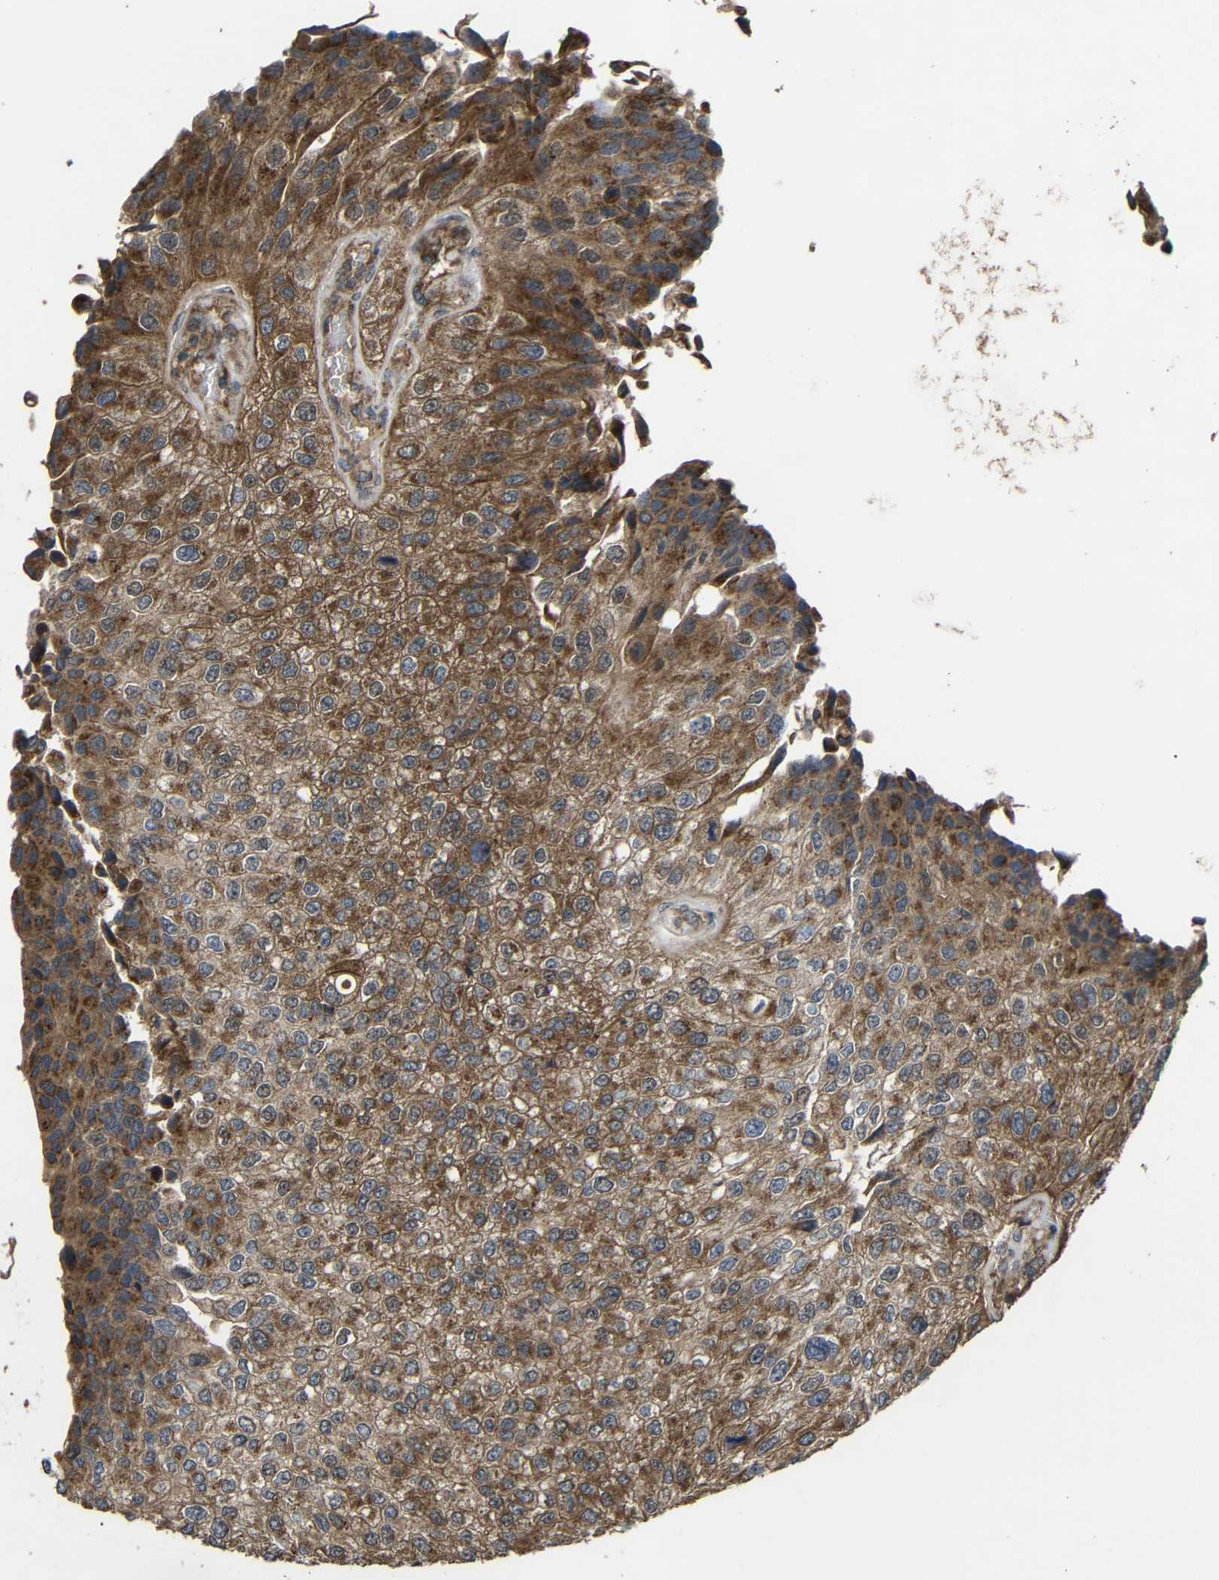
{"staining": {"intensity": "strong", "quantity": "25%-75%", "location": "cytoplasmic/membranous"}, "tissue": "urothelial cancer", "cell_type": "Tumor cells", "image_type": "cancer", "snomed": [{"axis": "morphology", "description": "Urothelial carcinoma, High grade"}, {"axis": "topography", "description": "Kidney"}, {"axis": "topography", "description": "Urinary bladder"}], "caption": "Immunohistochemistry staining of urothelial cancer, which exhibits high levels of strong cytoplasmic/membranous expression in about 25%-75% of tumor cells indicating strong cytoplasmic/membranous protein staining. The staining was performed using DAB (brown) for protein detection and nuclei were counterstained in hematoxylin (blue).", "gene": "C1GALT1", "patient": {"sex": "male", "age": 77}}